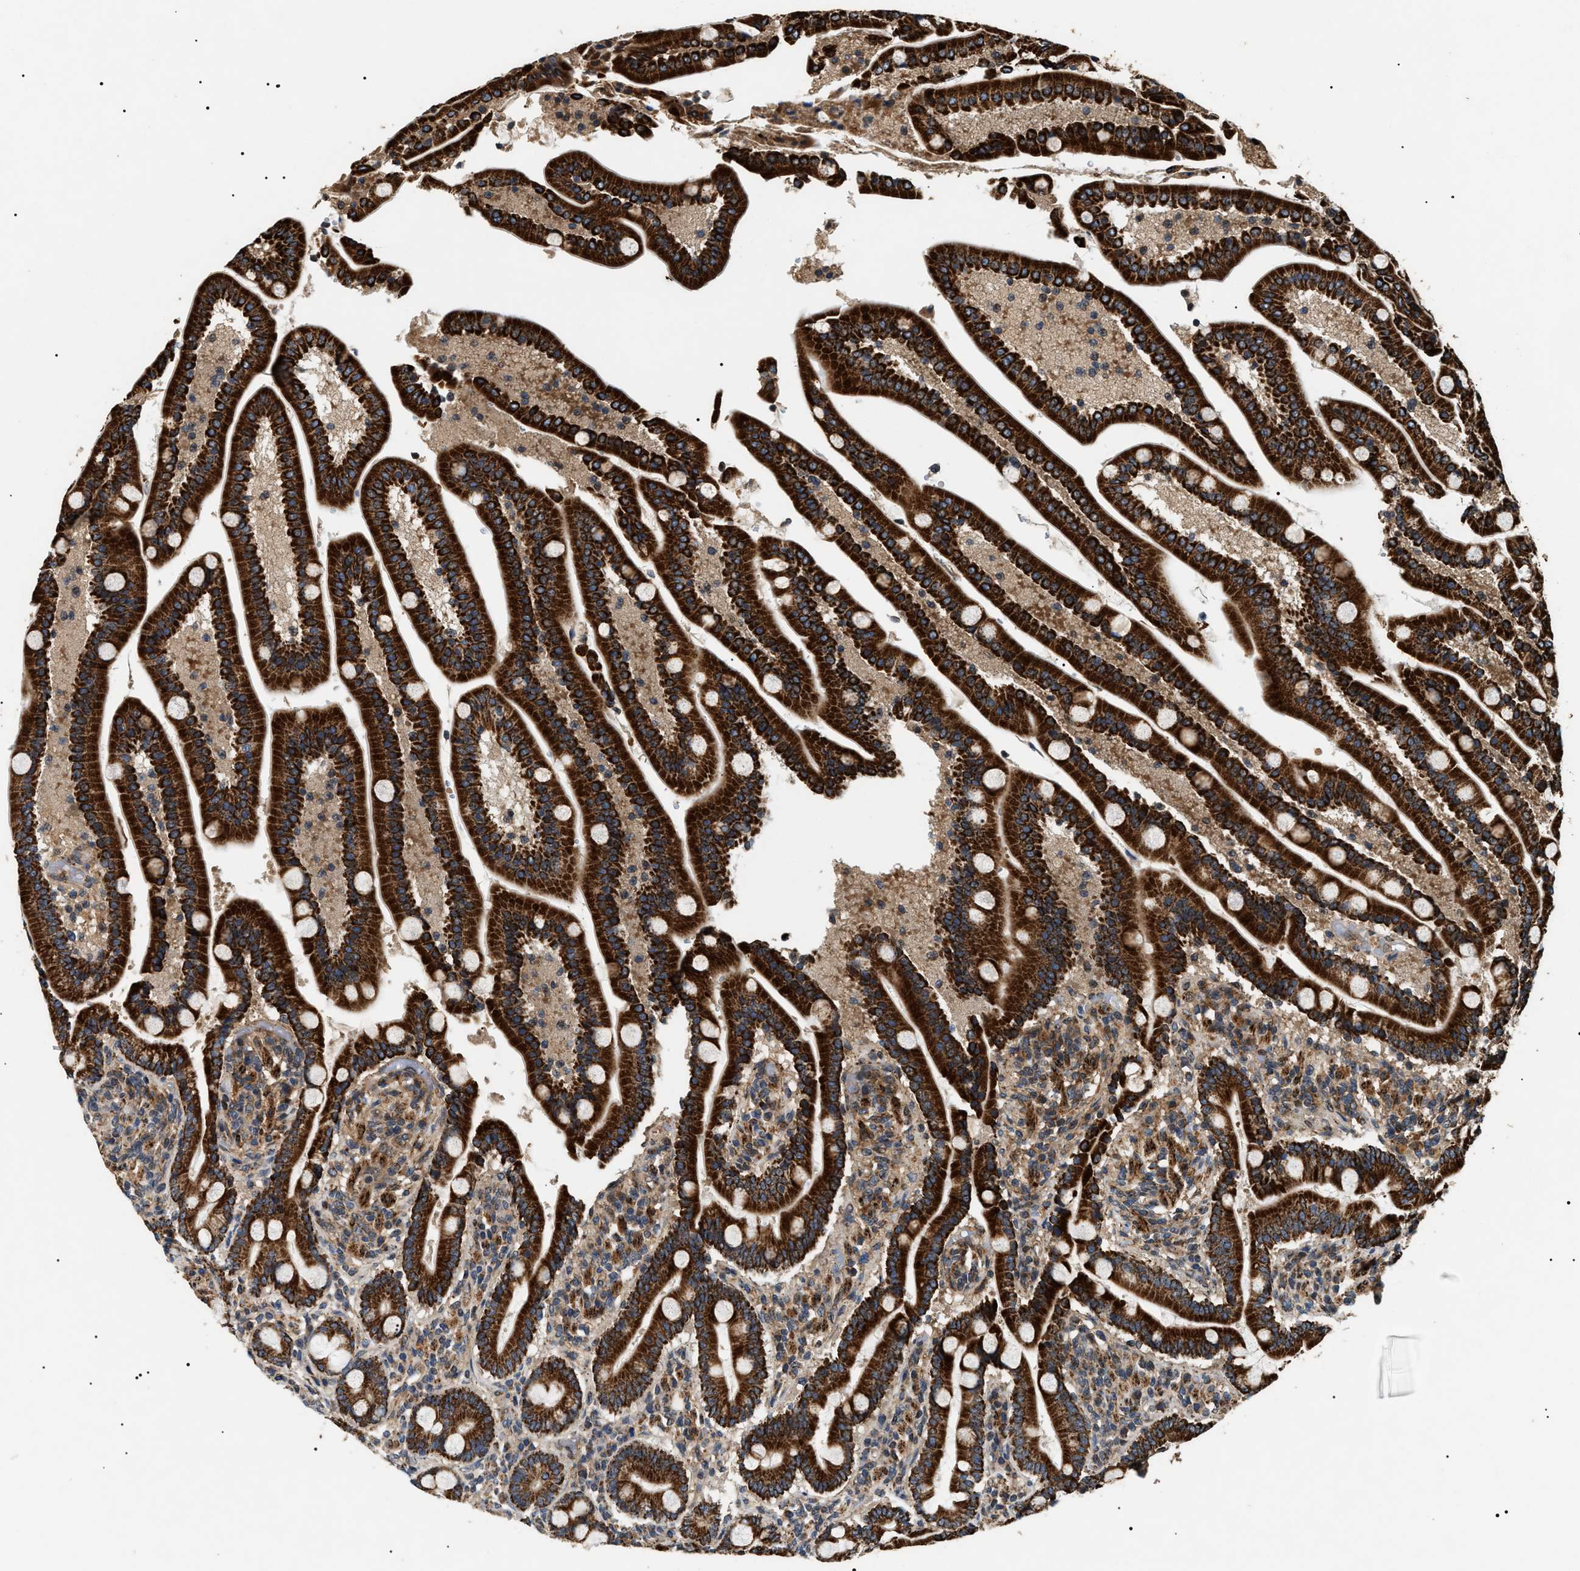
{"staining": {"intensity": "strong", "quantity": ">75%", "location": "cytoplasmic/membranous"}, "tissue": "duodenum", "cell_type": "Glandular cells", "image_type": "normal", "snomed": [{"axis": "morphology", "description": "Normal tissue, NOS"}, {"axis": "topography", "description": "Duodenum"}], "caption": "Immunohistochemical staining of unremarkable human duodenum shows strong cytoplasmic/membranous protein positivity in approximately >75% of glandular cells. (Brightfield microscopy of DAB IHC at high magnification).", "gene": "ZBTB26", "patient": {"sex": "male", "age": 54}}